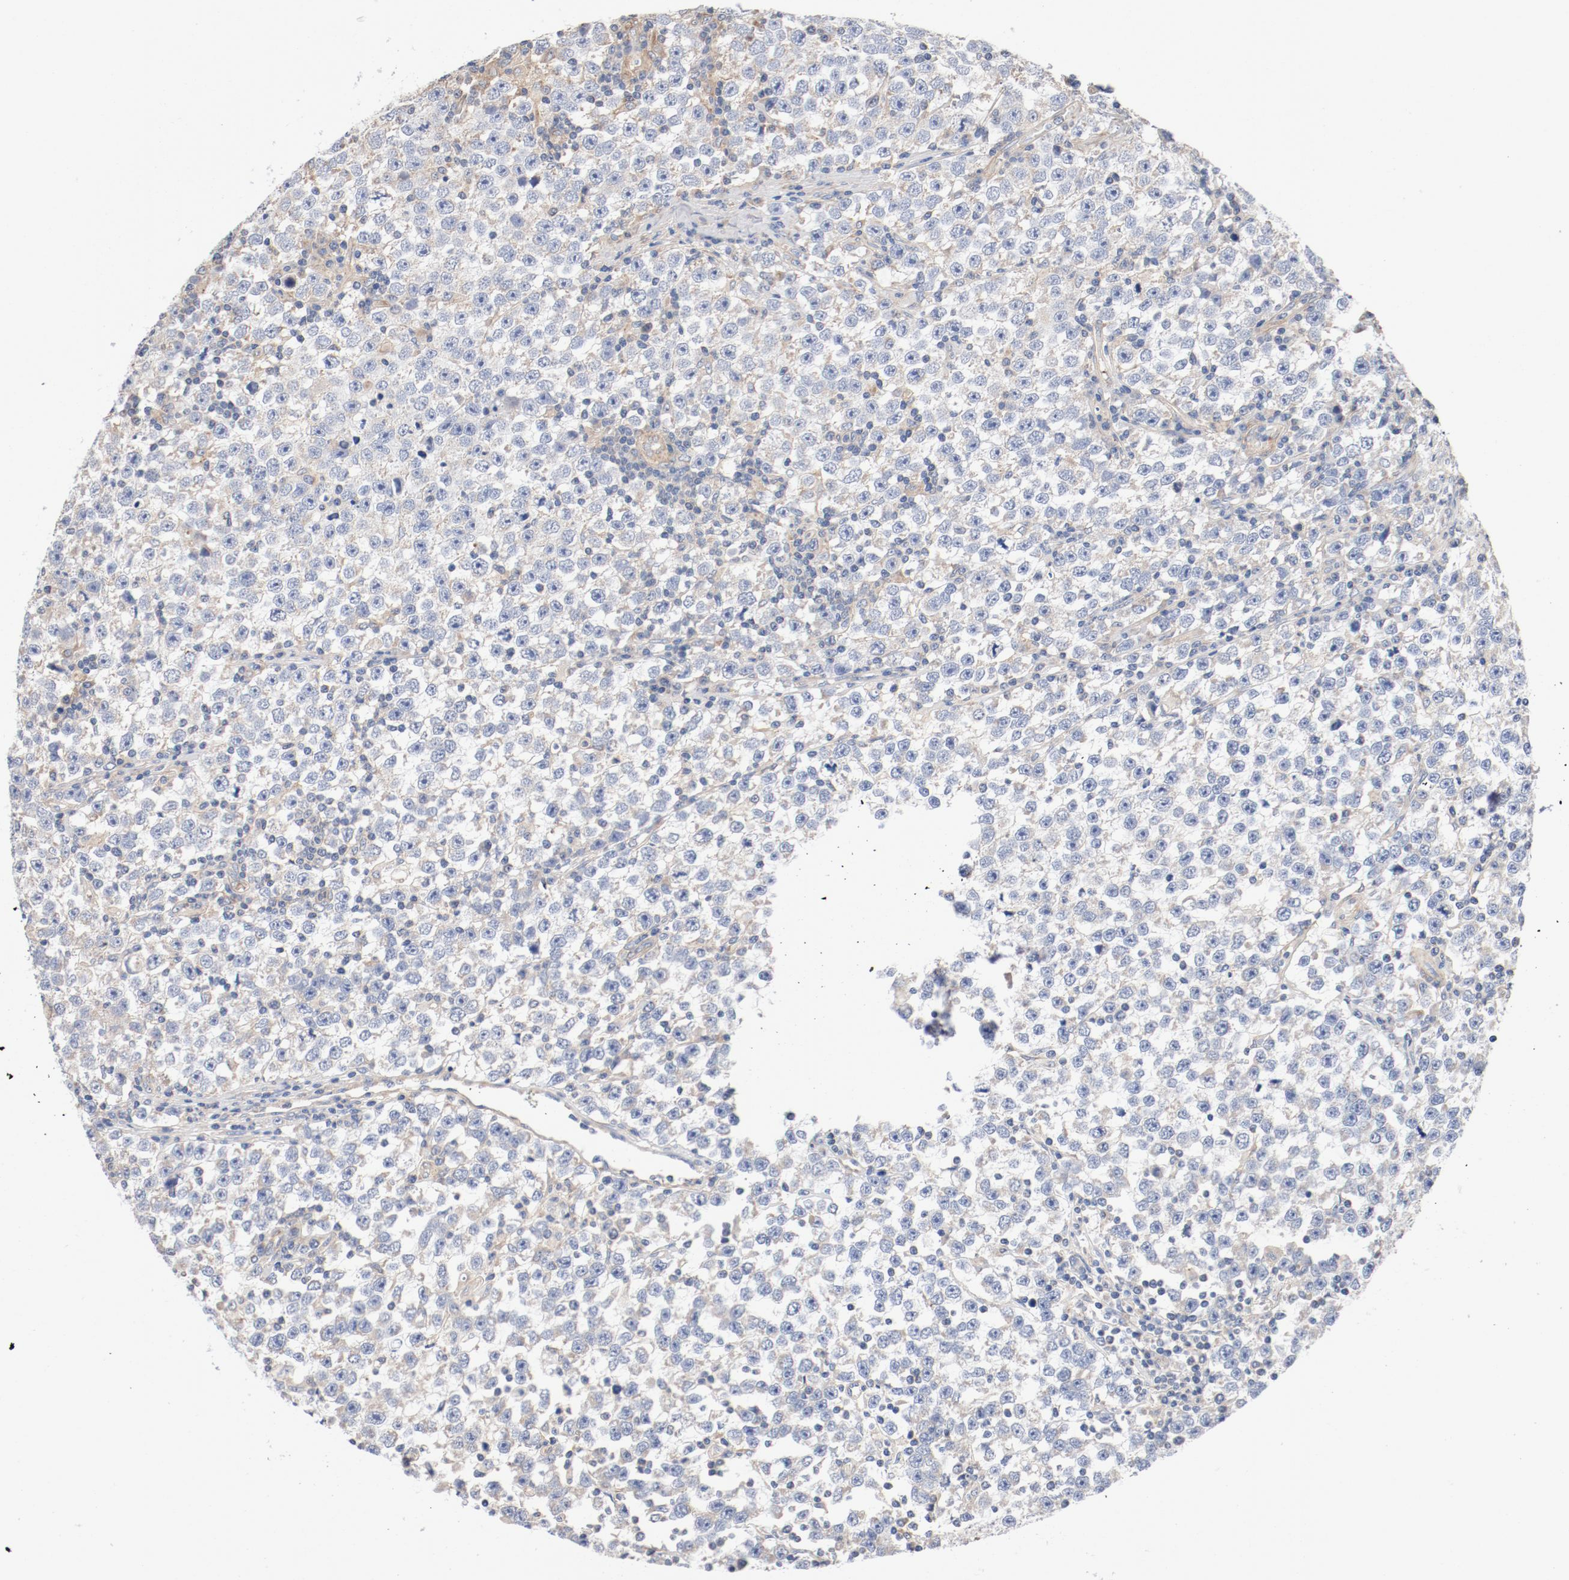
{"staining": {"intensity": "negative", "quantity": "none", "location": "none"}, "tissue": "testis cancer", "cell_type": "Tumor cells", "image_type": "cancer", "snomed": [{"axis": "morphology", "description": "Seminoma, NOS"}, {"axis": "topography", "description": "Testis"}], "caption": "High power microscopy micrograph of an IHC image of testis cancer (seminoma), revealing no significant staining in tumor cells. (Brightfield microscopy of DAB immunohistochemistry at high magnification).", "gene": "ILK", "patient": {"sex": "male", "age": 43}}